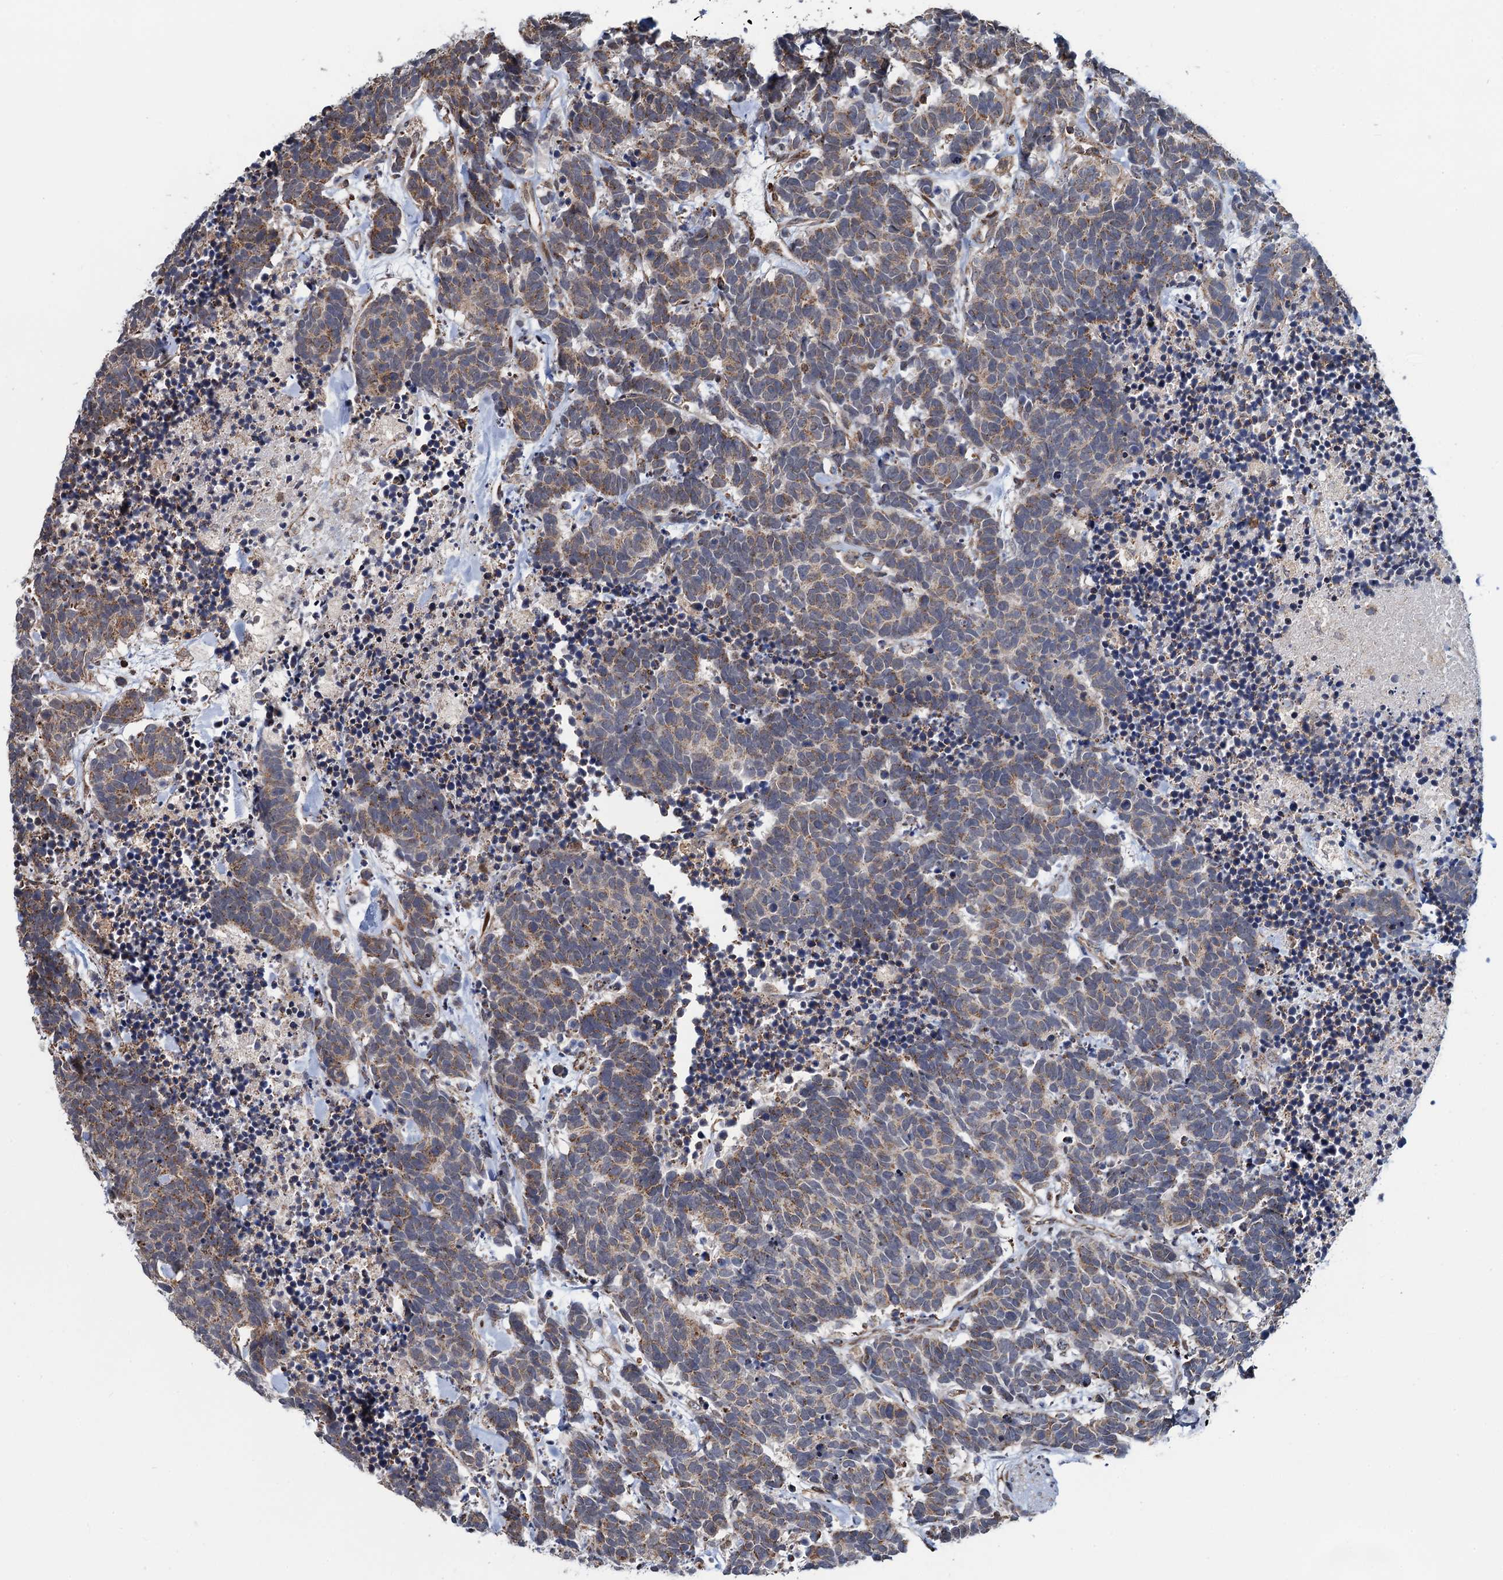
{"staining": {"intensity": "weak", "quantity": ">75%", "location": "cytoplasmic/membranous"}, "tissue": "carcinoid", "cell_type": "Tumor cells", "image_type": "cancer", "snomed": [{"axis": "morphology", "description": "Carcinoma, NOS"}, {"axis": "morphology", "description": "Carcinoid, malignant, NOS"}, {"axis": "topography", "description": "Prostate"}], "caption": "Weak cytoplasmic/membranous protein expression is present in approximately >75% of tumor cells in carcinoid.", "gene": "CCDC102A", "patient": {"sex": "male", "age": 57}}